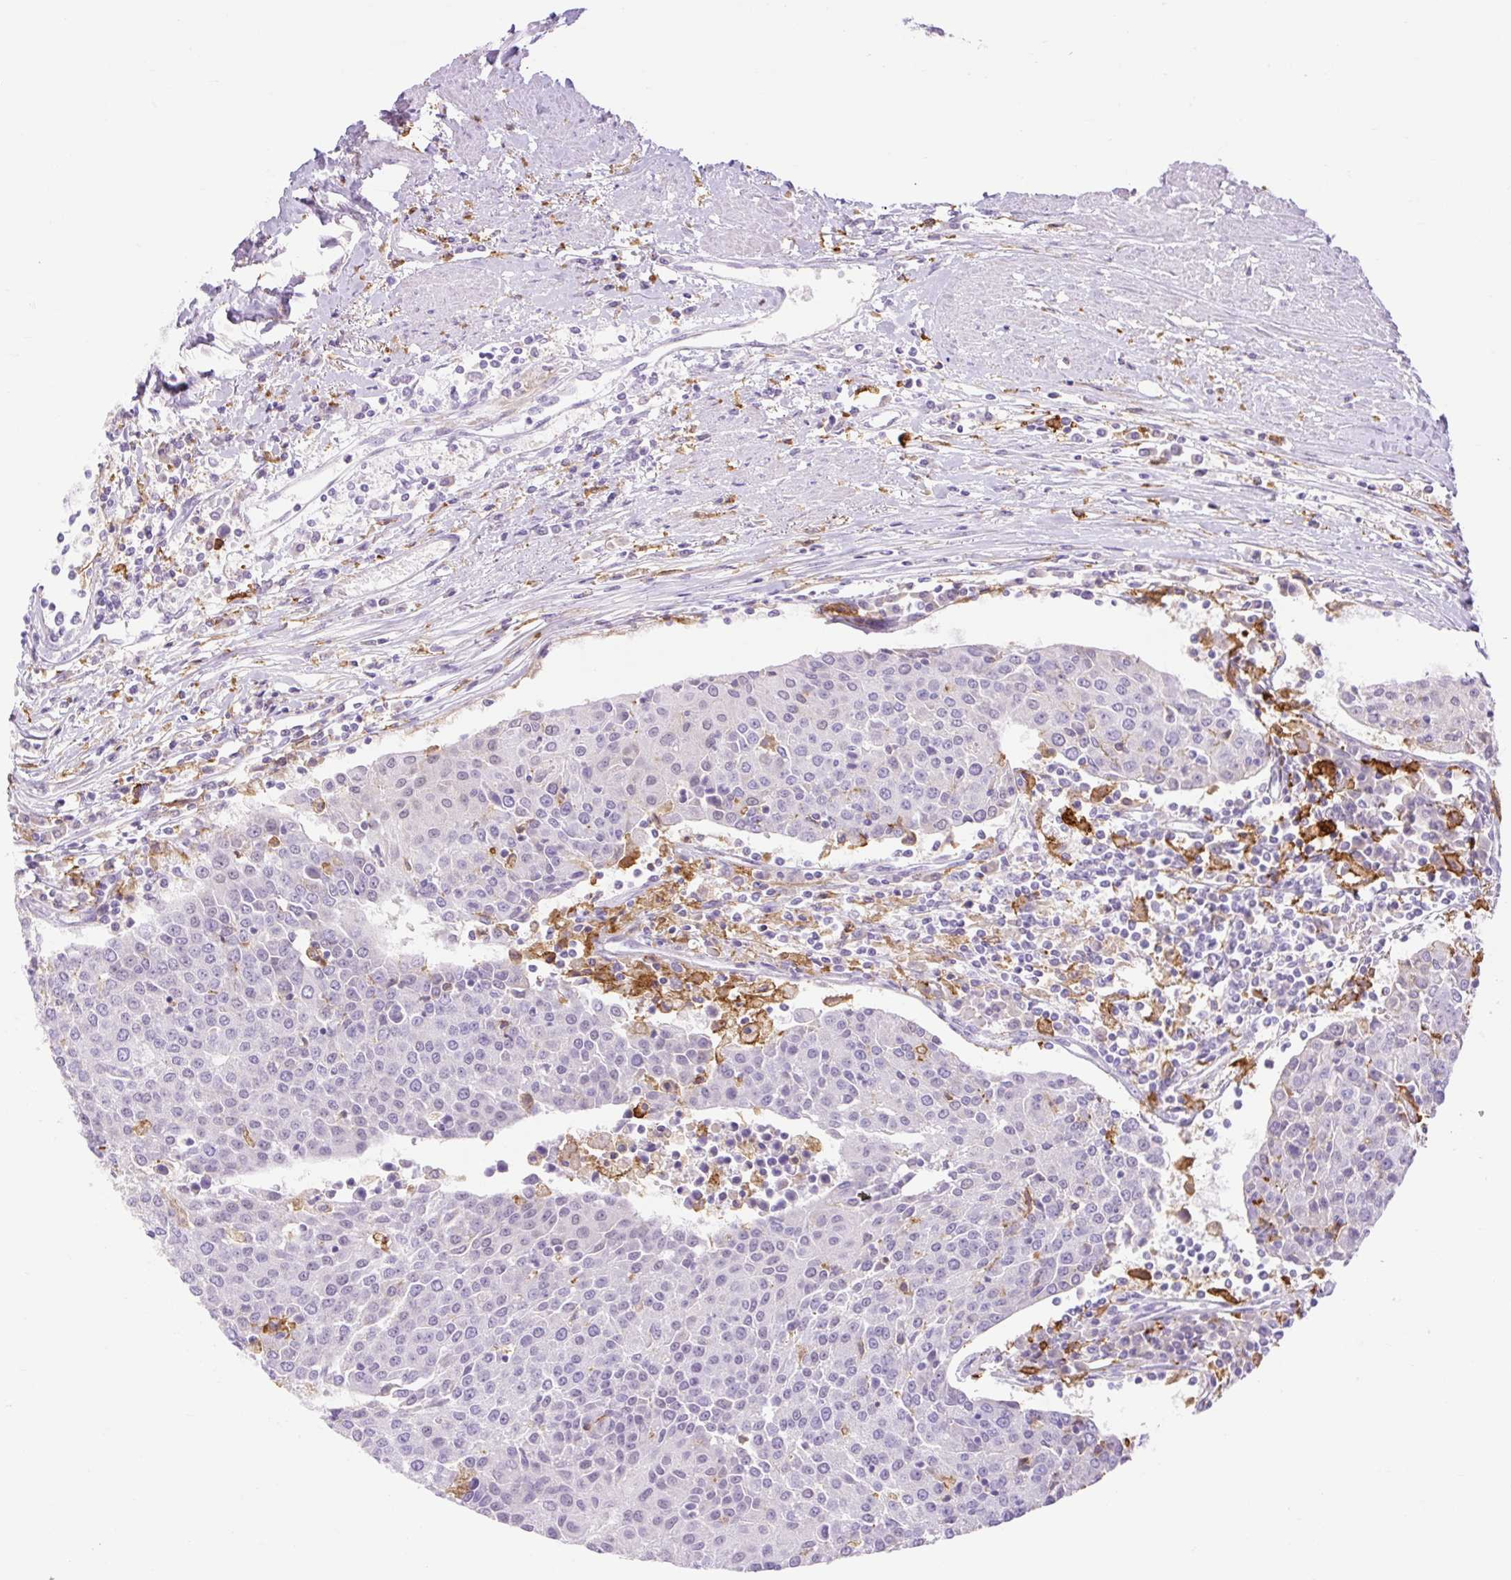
{"staining": {"intensity": "negative", "quantity": "none", "location": "none"}, "tissue": "urothelial cancer", "cell_type": "Tumor cells", "image_type": "cancer", "snomed": [{"axis": "morphology", "description": "Urothelial carcinoma, High grade"}, {"axis": "topography", "description": "Urinary bladder"}], "caption": "Immunohistochemical staining of human urothelial cancer reveals no significant expression in tumor cells.", "gene": "SIGLEC1", "patient": {"sex": "female", "age": 85}}